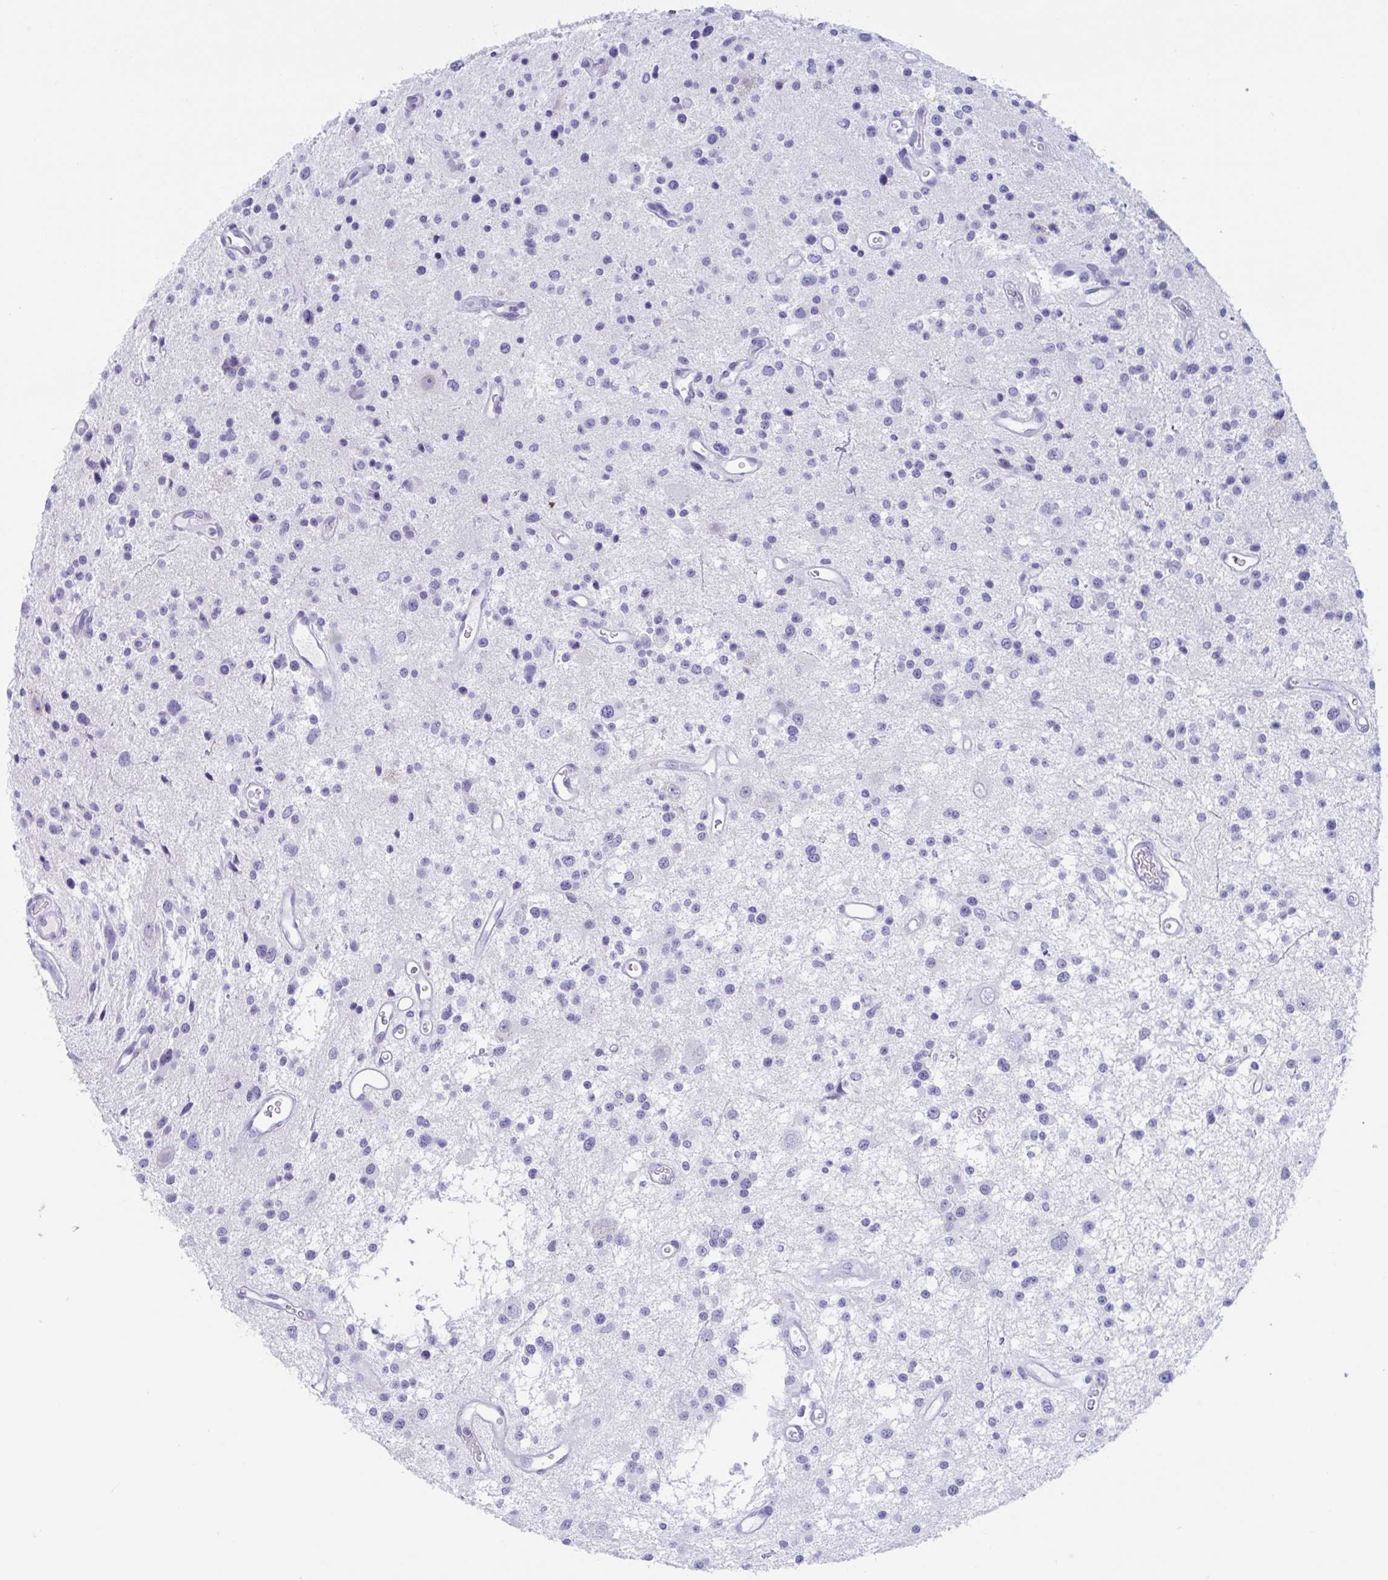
{"staining": {"intensity": "negative", "quantity": "none", "location": "none"}, "tissue": "glioma", "cell_type": "Tumor cells", "image_type": "cancer", "snomed": [{"axis": "morphology", "description": "Glioma, malignant, Low grade"}, {"axis": "topography", "description": "Brain"}], "caption": "A high-resolution image shows immunohistochemistry (IHC) staining of malignant glioma (low-grade), which shows no significant expression in tumor cells.", "gene": "CDX4", "patient": {"sex": "male", "age": 43}}